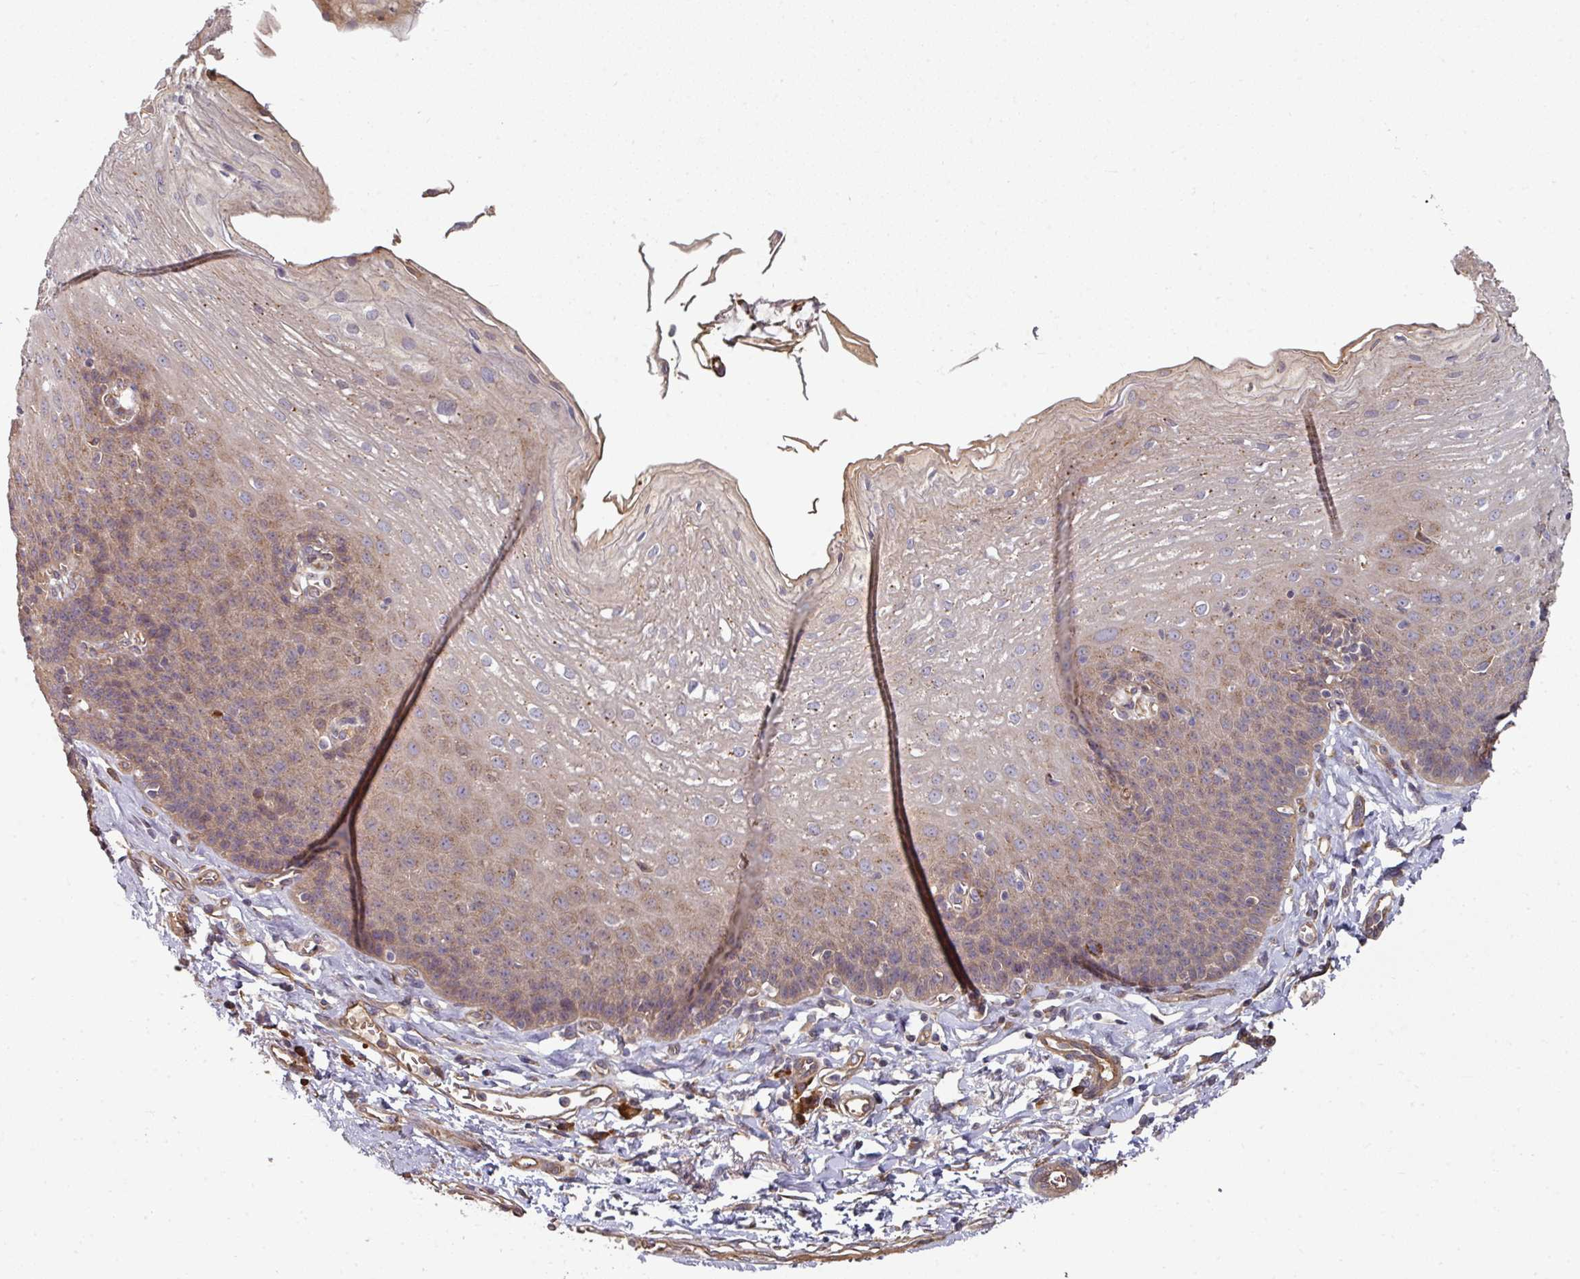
{"staining": {"intensity": "moderate", "quantity": "25%-75%", "location": "cytoplasmic/membranous"}, "tissue": "esophagus", "cell_type": "Squamous epithelial cells", "image_type": "normal", "snomed": [{"axis": "morphology", "description": "Normal tissue, NOS"}, {"axis": "topography", "description": "Esophagus"}], "caption": "Esophagus stained for a protein shows moderate cytoplasmic/membranous positivity in squamous epithelial cells. The staining was performed using DAB, with brown indicating positive protein expression. Nuclei are stained blue with hematoxylin.", "gene": "EDEM2", "patient": {"sex": "female", "age": 81}}